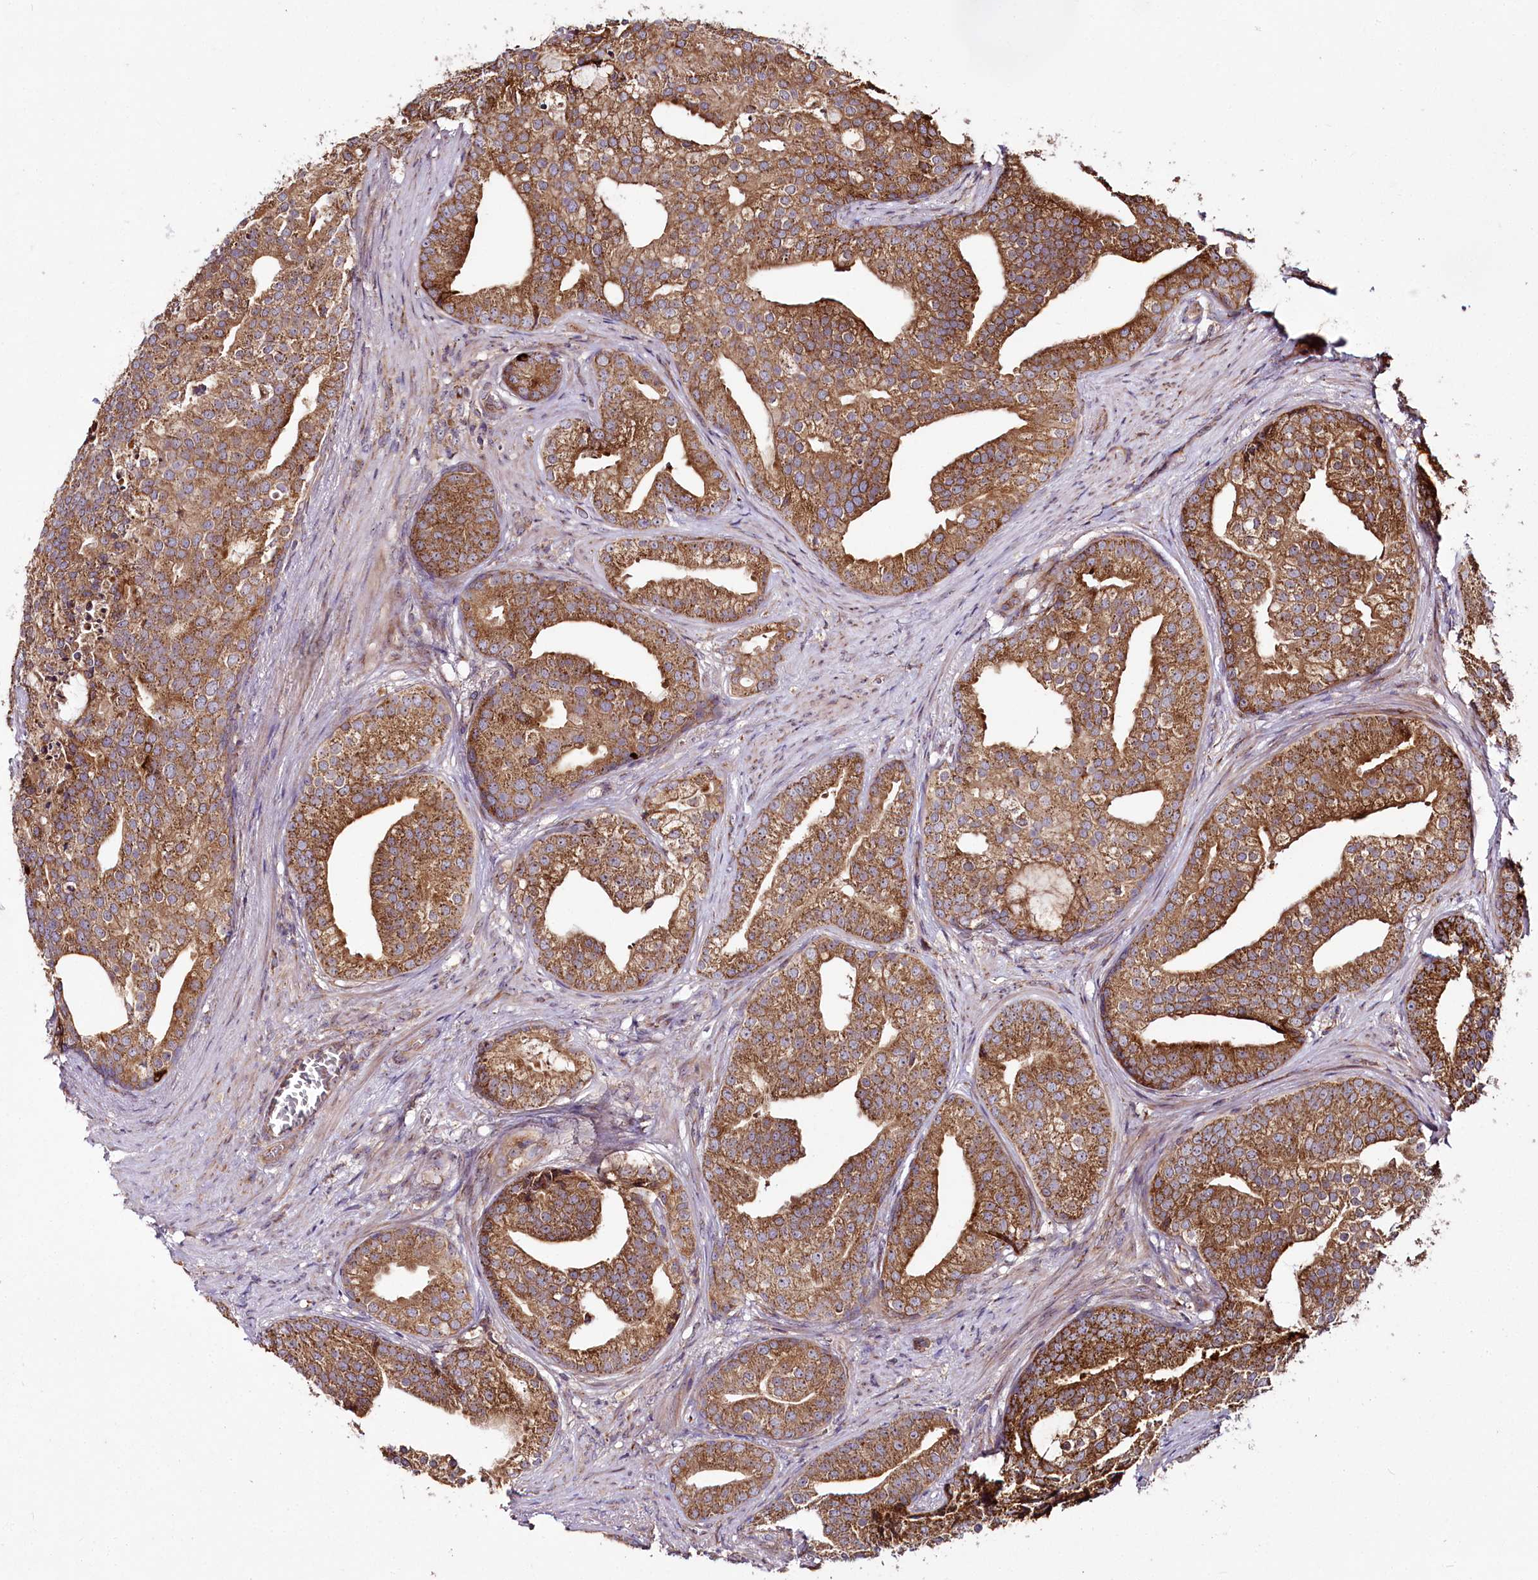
{"staining": {"intensity": "moderate", "quantity": ">75%", "location": "cytoplasmic/membranous"}, "tissue": "prostate cancer", "cell_type": "Tumor cells", "image_type": "cancer", "snomed": [{"axis": "morphology", "description": "Adenocarcinoma, Low grade"}, {"axis": "topography", "description": "Prostate"}], "caption": "Prostate low-grade adenocarcinoma stained with DAB IHC displays medium levels of moderate cytoplasmic/membranous staining in about >75% of tumor cells.", "gene": "RAB7A", "patient": {"sex": "male", "age": 71}}